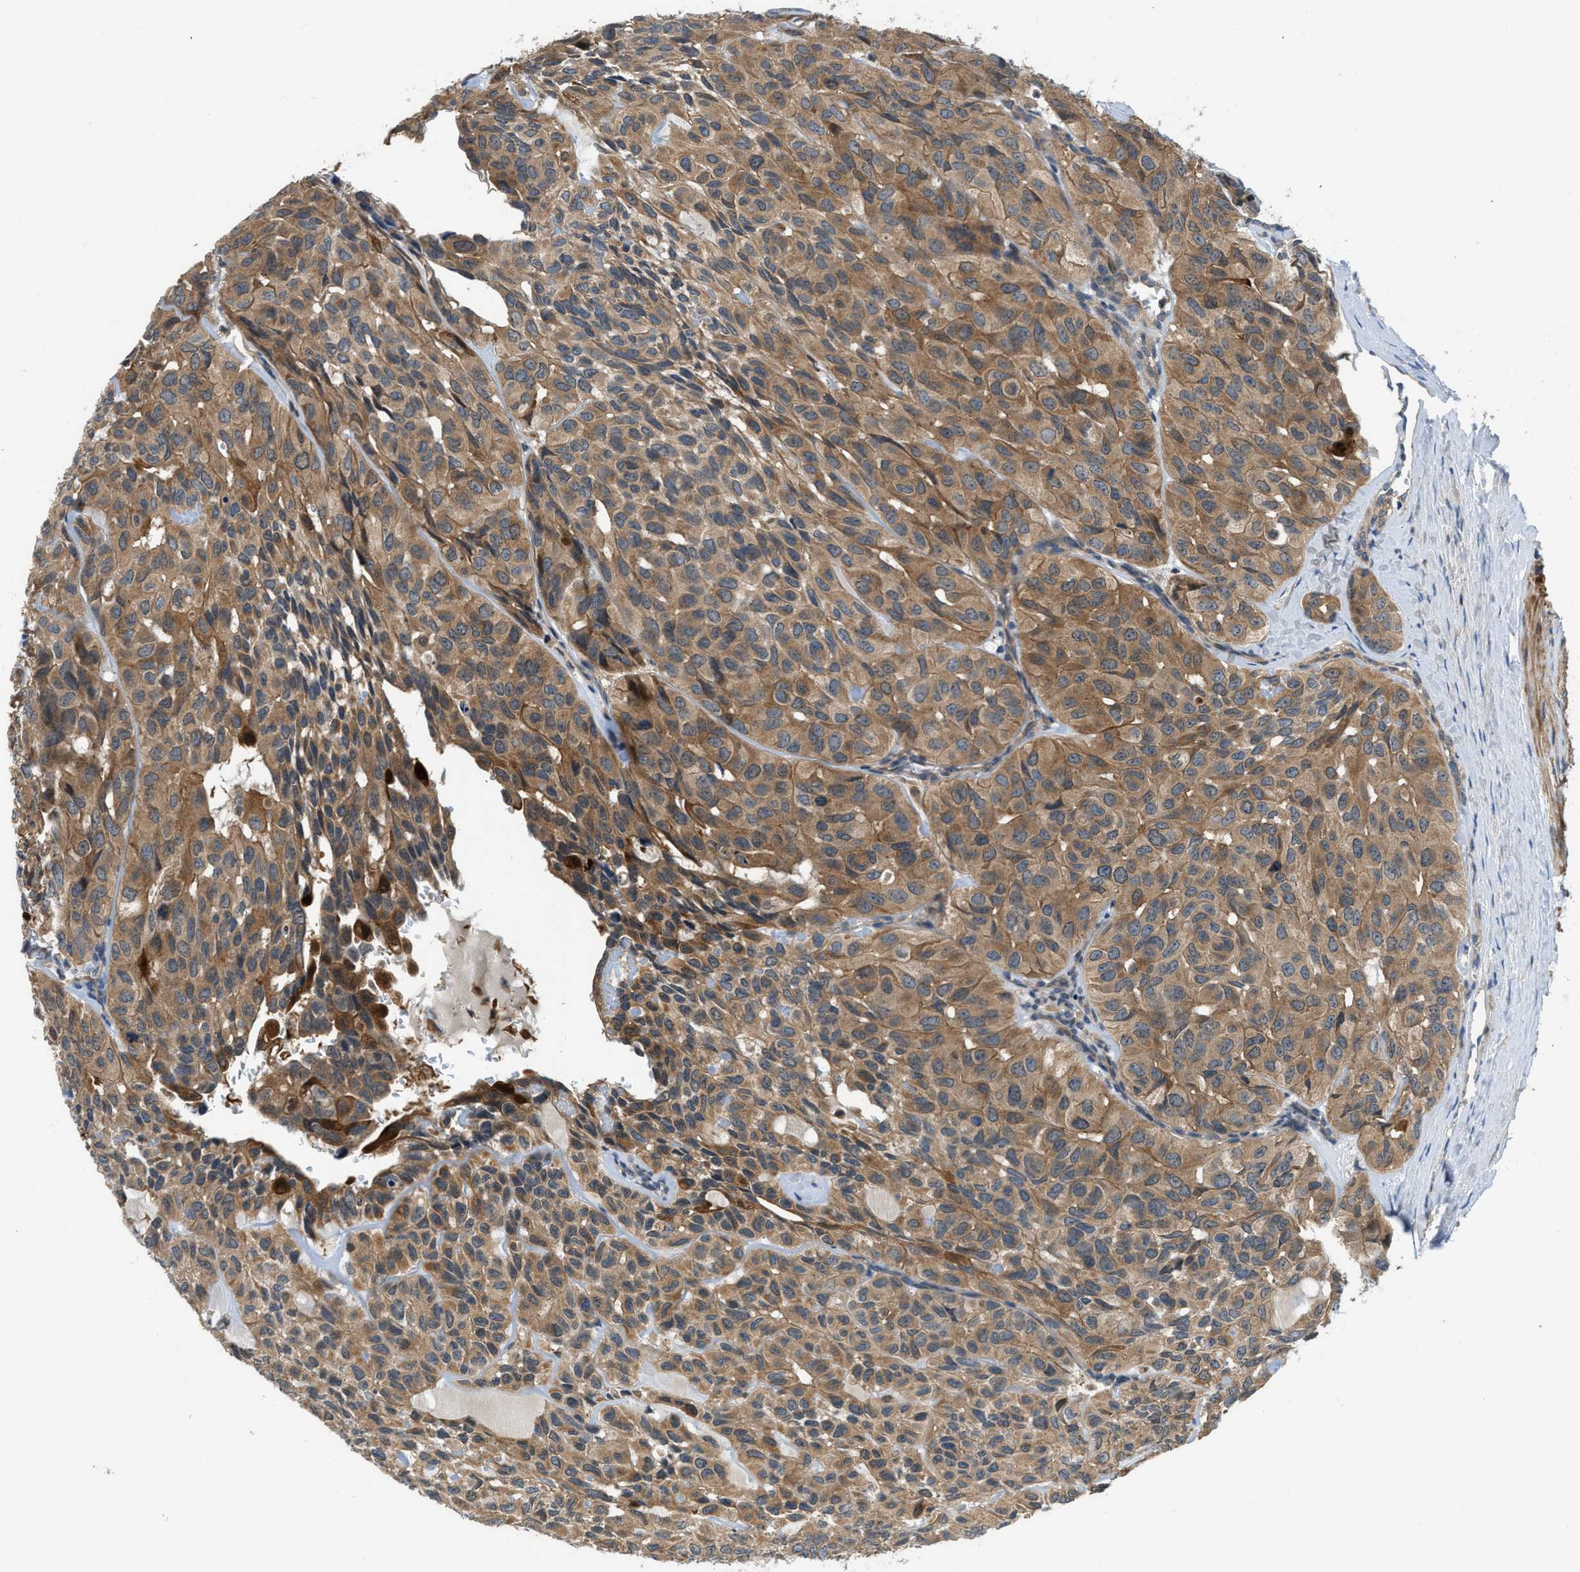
{"staining": {"intensity": "moderate", "quantity": ">75%", "location": "cytoplasmic/membranous"}, "tissue": "head and neck cancer", "cell_type": "Tumor cells", "image_type": "cancer", "snomed": [{"axis": "morphology", "description": "Adenocarcinoma, NOS"}, {"axis": "topography", "description": "Salivary gland, NOS"}, {"axis": "topography", "description": "Head-Neck"}], "caption": "IHC image of neoplastic tissue: head and neck adenocarcinoma stained using immunohistochemistry shows medium levels of moderate protein expression localized specifically in the cytoplasmic/membranous of tumor cells, appearing as a cytoplasmic/membranous brown color.", "gene": "GPR31", "patient": {"sex": "female", "age": 76}}